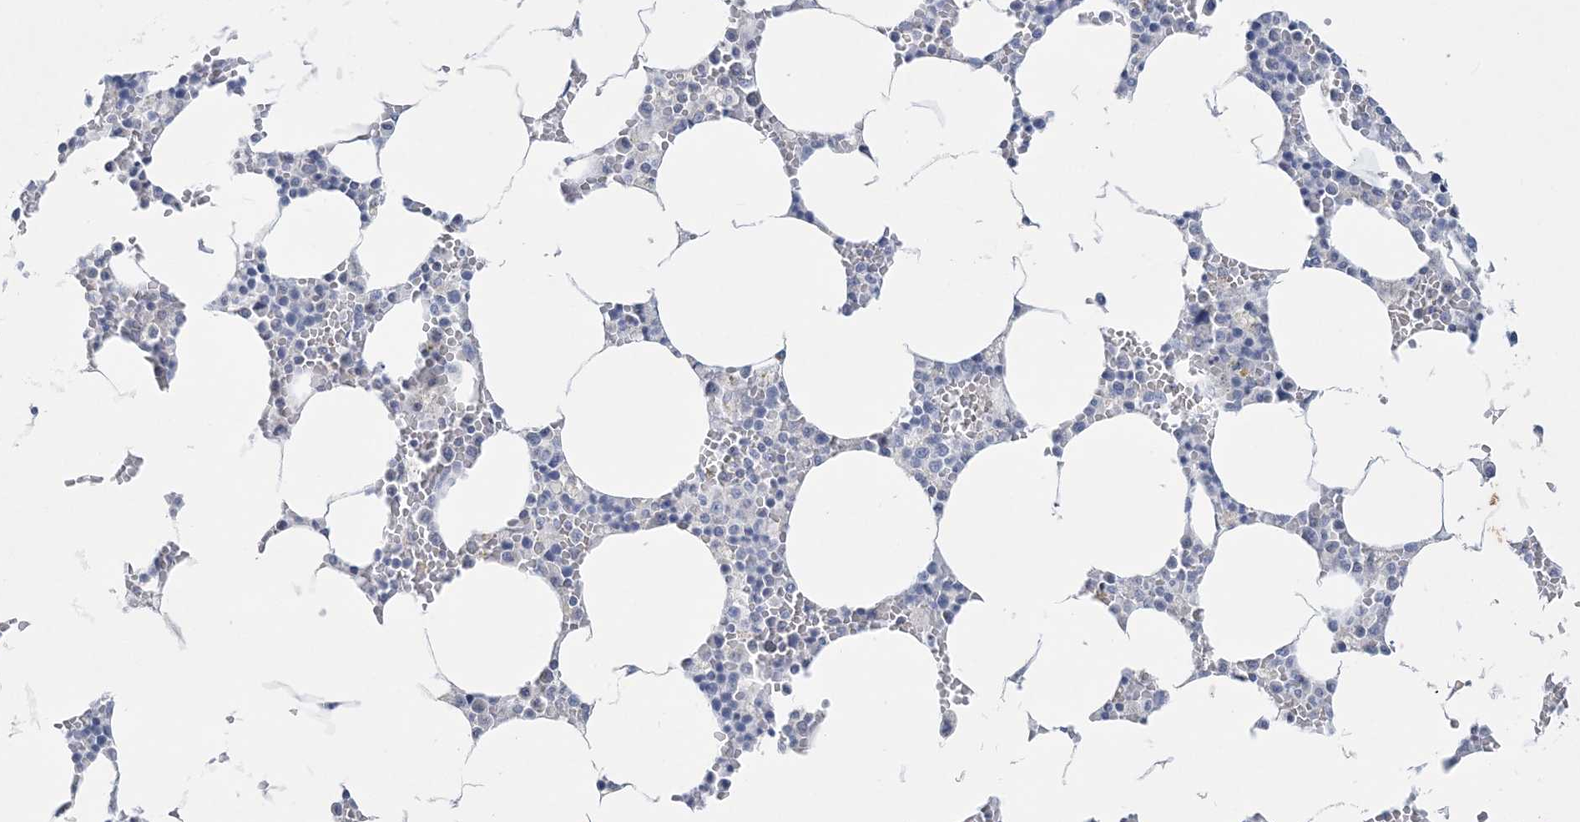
{"staining": {"intensity": "negative", "quantity": "none", "location": "none"}, "tissue": "bone marrow", "cell_type": "Hematopoietic cells", "image_type": "normal", "snomed": [{"axis": "morphology", "description": "Normal tissue, NOS"}, {"axis": "topography", "description": "Bone marrow"}], "caption": "IHC histopathology image of normal bone marrow: bone marrow stained with DAB (3,3'-diaminobenzidine) shows no significant protein positivity in hematopoietic cells.", "gene": "TBC1D7", "patient": {"sex": "male", "age": 70}}